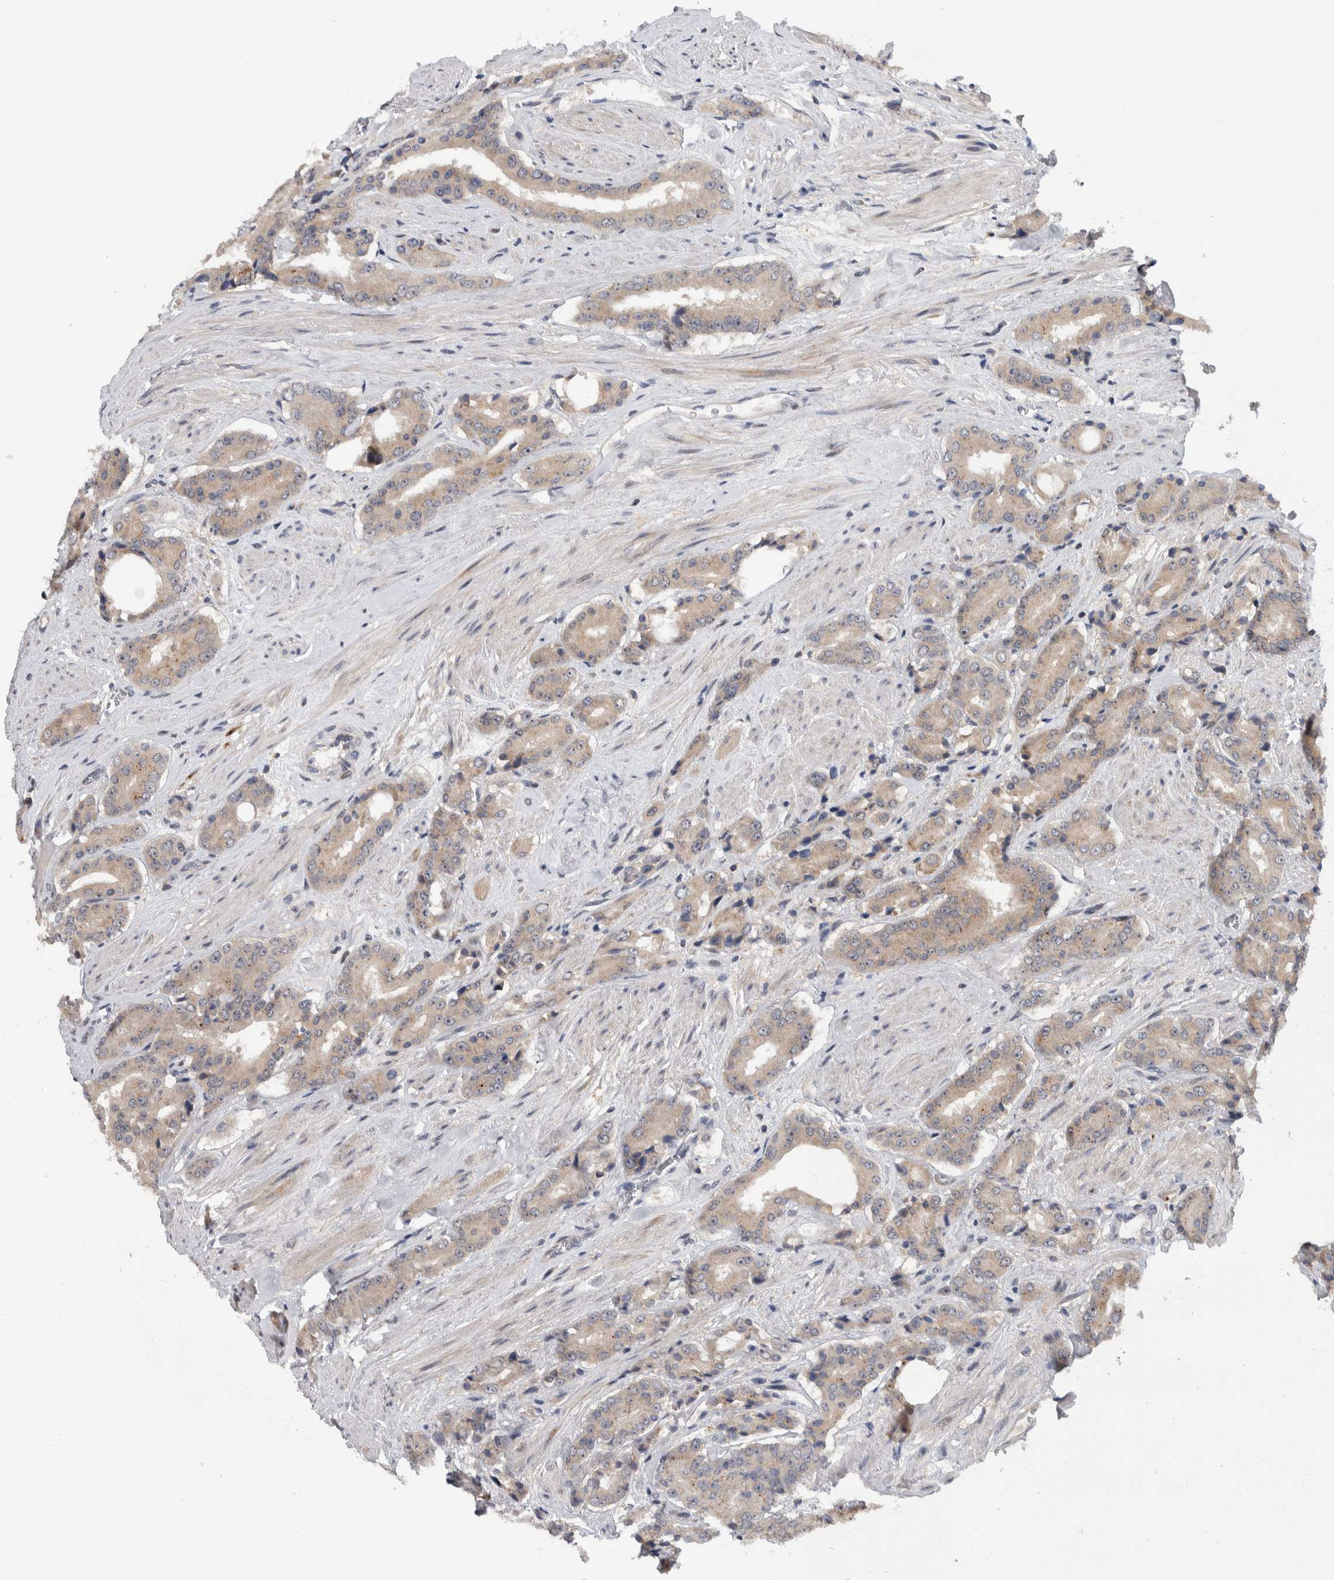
{"staining": {"intensity": "moderate", "quantity": "<25%", "location": "nuclear"}, "tissue": "prostate cancer", "cell_type": "Tumor cells", "image_type": "cancer", "snomed": [{"axis": "morphology", "description": "Adenocarcinoma, High grade"}, {"axis": "topography", "description": "Prostate"}], "caption": "Immunohistochemistry (IHC) micrograph of neoplastic tissue: high-grade adenocarcinoma (prostate) stained using IHC demonstrates low levels of moderate protein expression localized specifically in the nuclear of tumor cells, appearing as a nuclear brown color.", "gene": "PRRG4", "patient": {"sex": "male", "age": 71}}